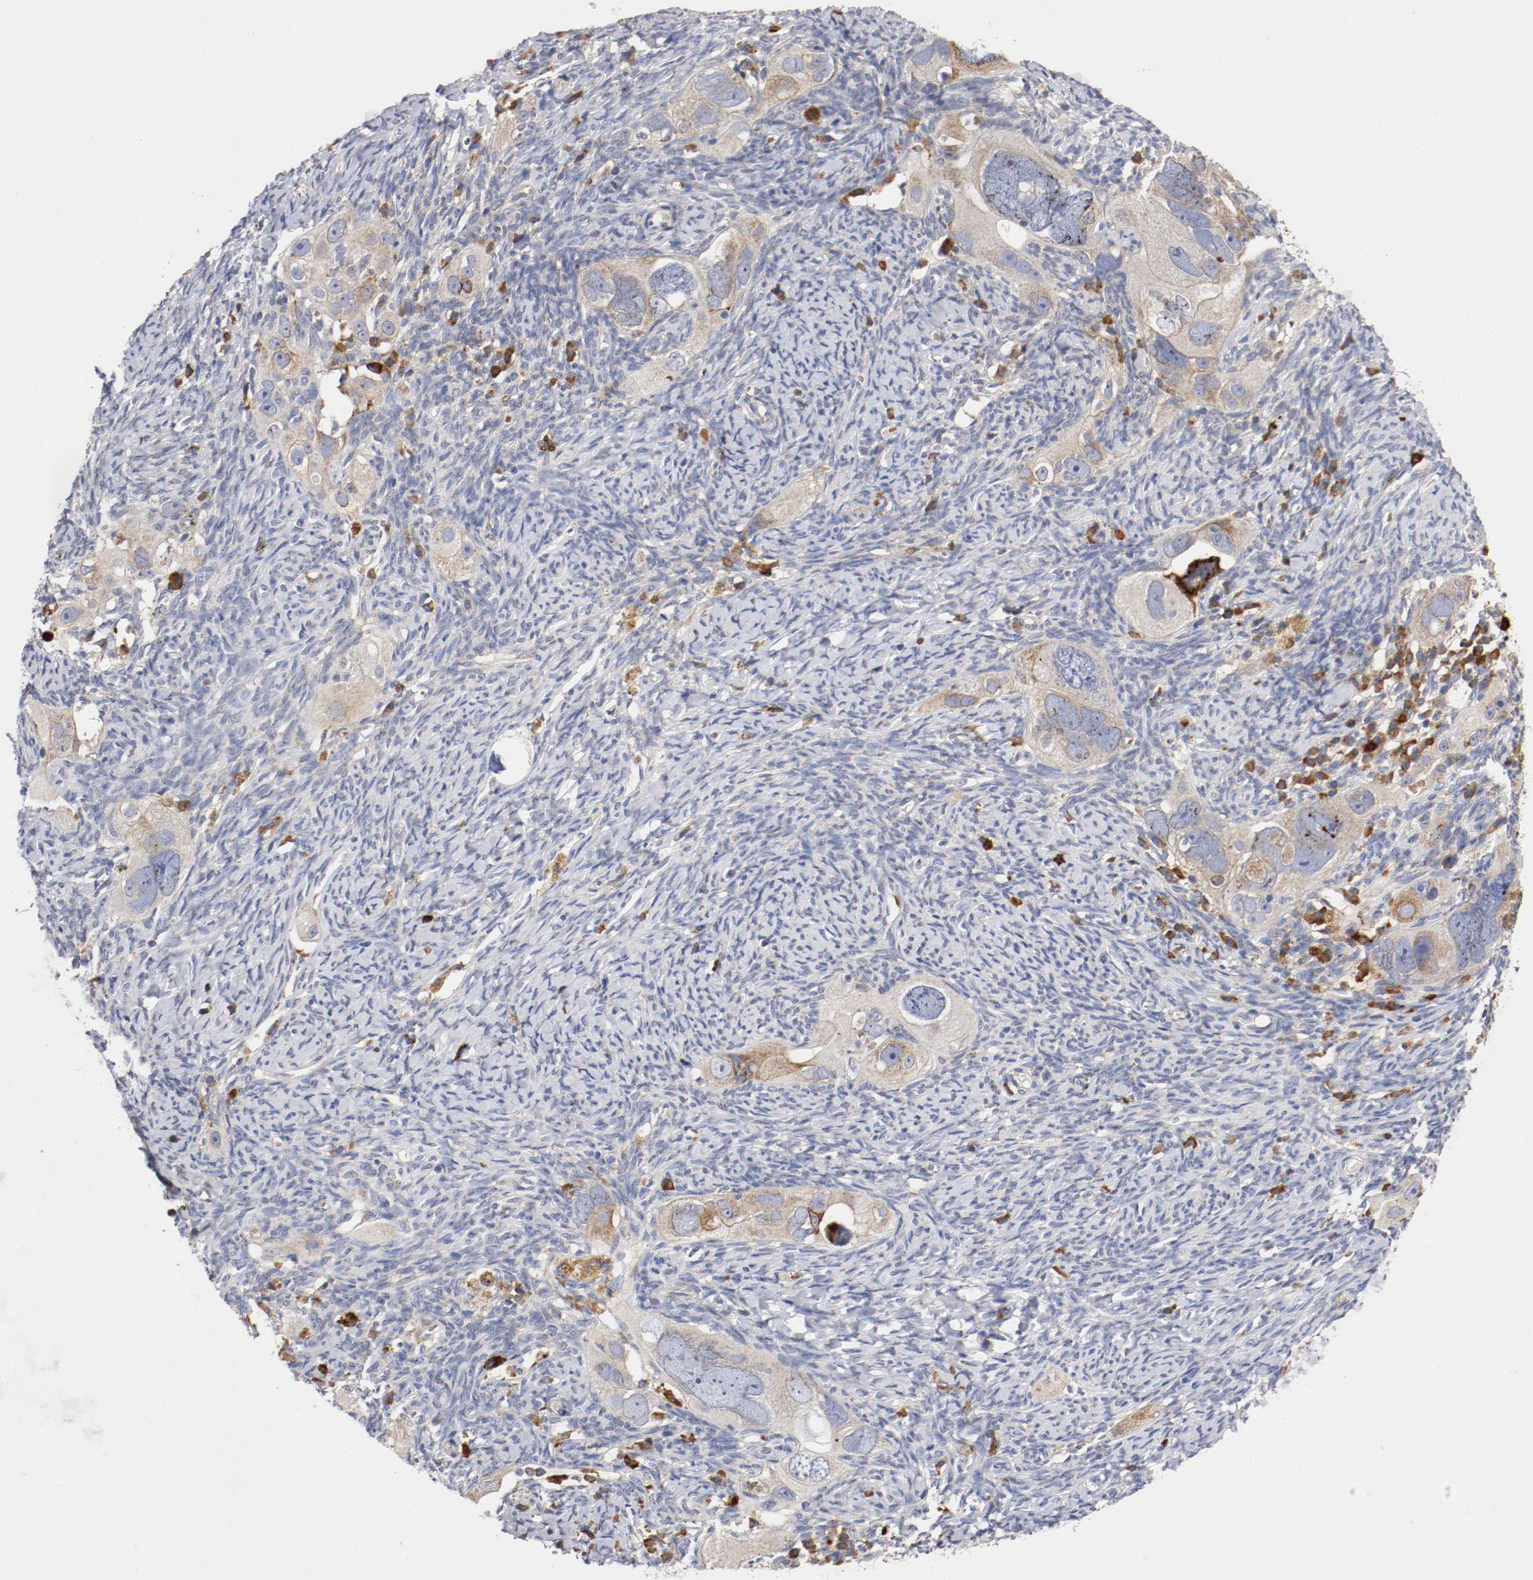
{"staining": {"intensity": "moderate", "quantity": "25%-75%", "location": "cytoplasmic/membranous"}, "tissue": "ovarian cancer", "cell_type": "Tumor cells", "image_type": "cancer", "snomed": [{"axis": "morphology", "description": "Normal tissue, NOS"}, {"axis": "morphology", "description": "Cystadenocarcinoma, serous, NOS"}, {"axis": "topography", "description": "Ovary"}], "caption": "Ovarian cancer (serous cystadenocarcinoma) tissue shows moderate cytoplasmic/membranous positivity in about 25%-75% of tumor cells, visualized by immunohistochemistry.", "gene": "TRAF2", "patient": {"sex": "female", "age": 62}}